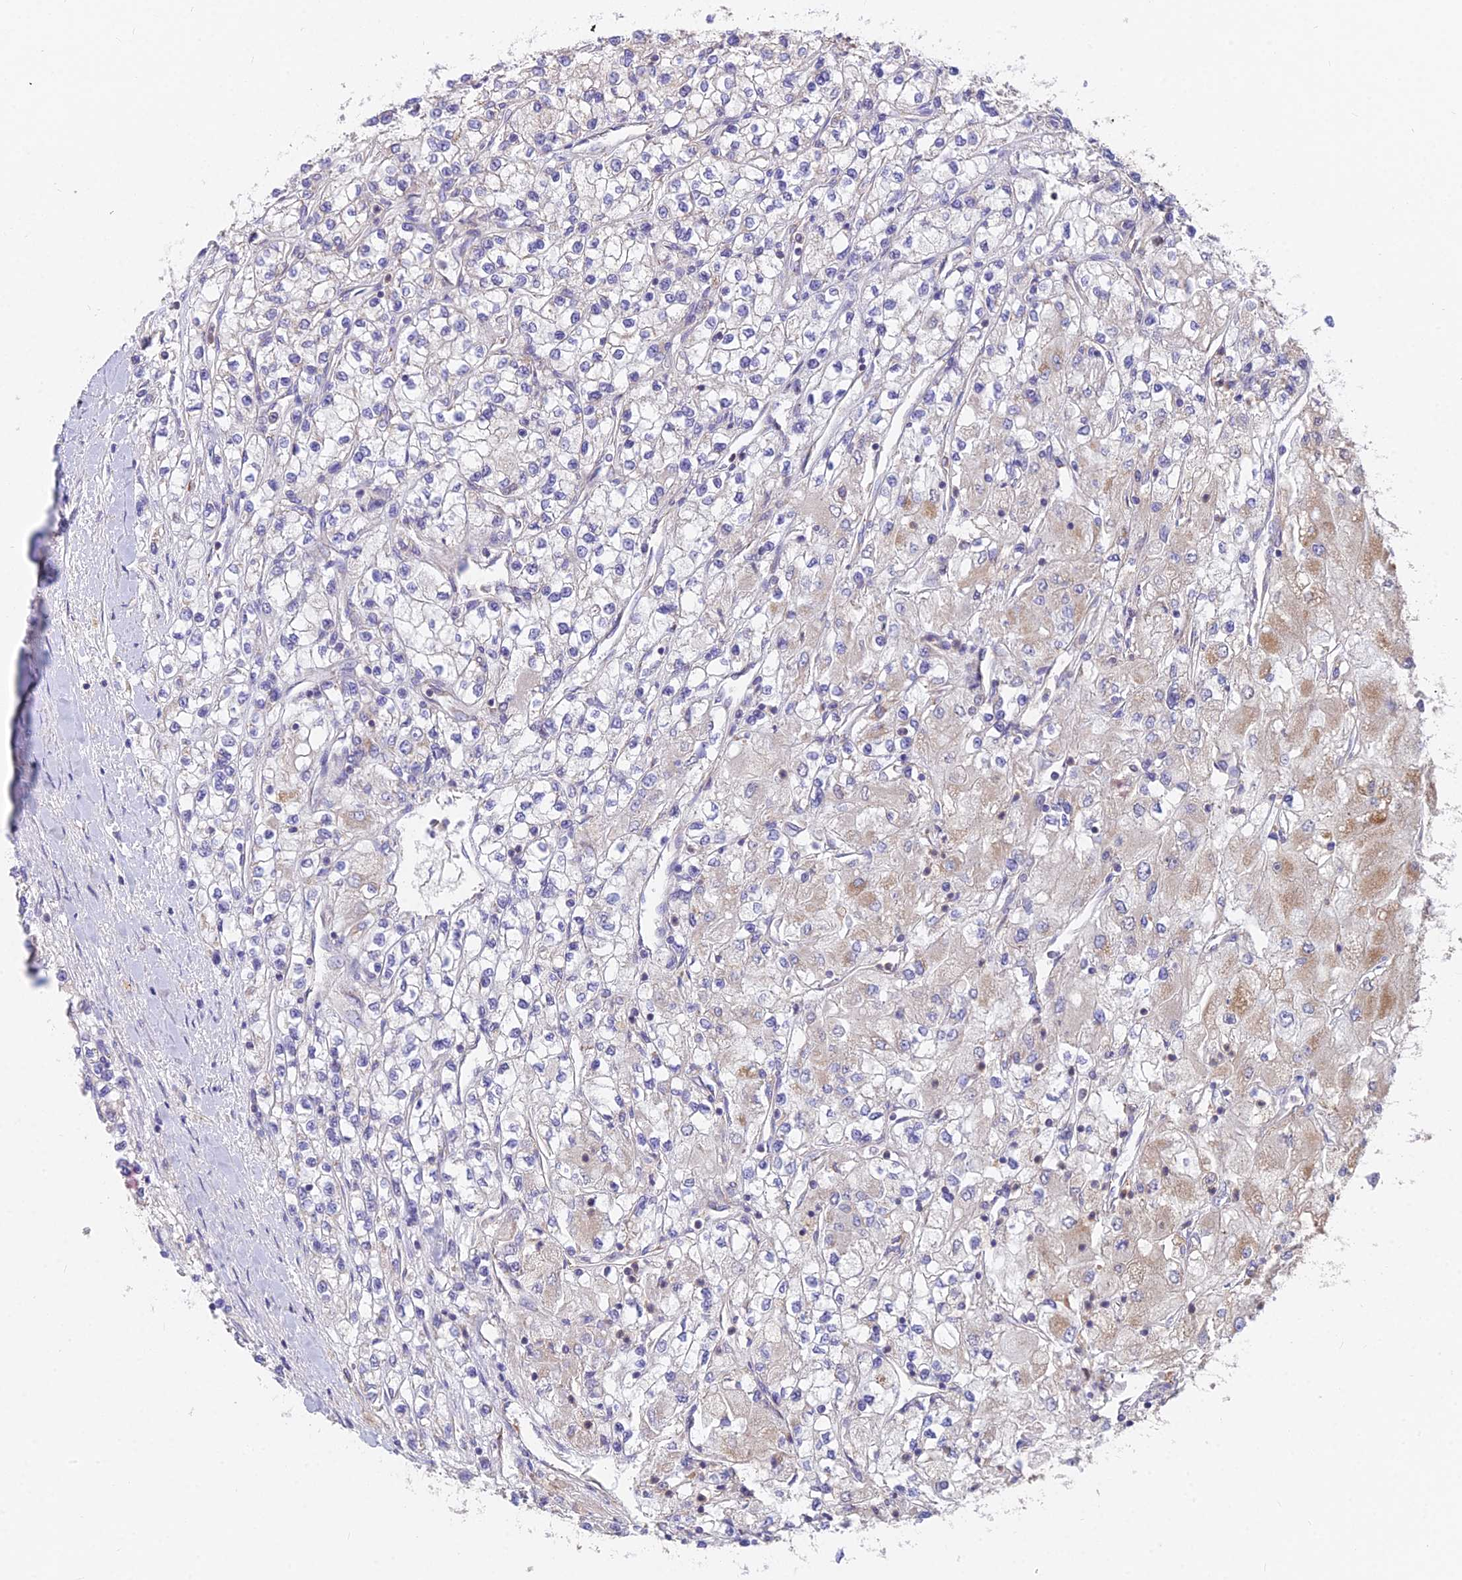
{"staining": {"intensity": "moderate", "quantity": "<25%", "location": "cytoplasmic/membranous"}, "tissue": "renal cancer", "cell_type": "Tumor cells", "image_type": "cancer", "snomed": [{"axis": "morphology", "description": "Adenocarcinoma, NOS"}, {"axis": "topography", "description": "Kidney"}], "caption": "DAB immunohistochemical staining of human renal cancer displays moderate cytoplasmic/membranous protein expression in approximately <25% of tumor cells.", "gene": "TBC1D20", "patient": {"sex": "male", "age": 80}}